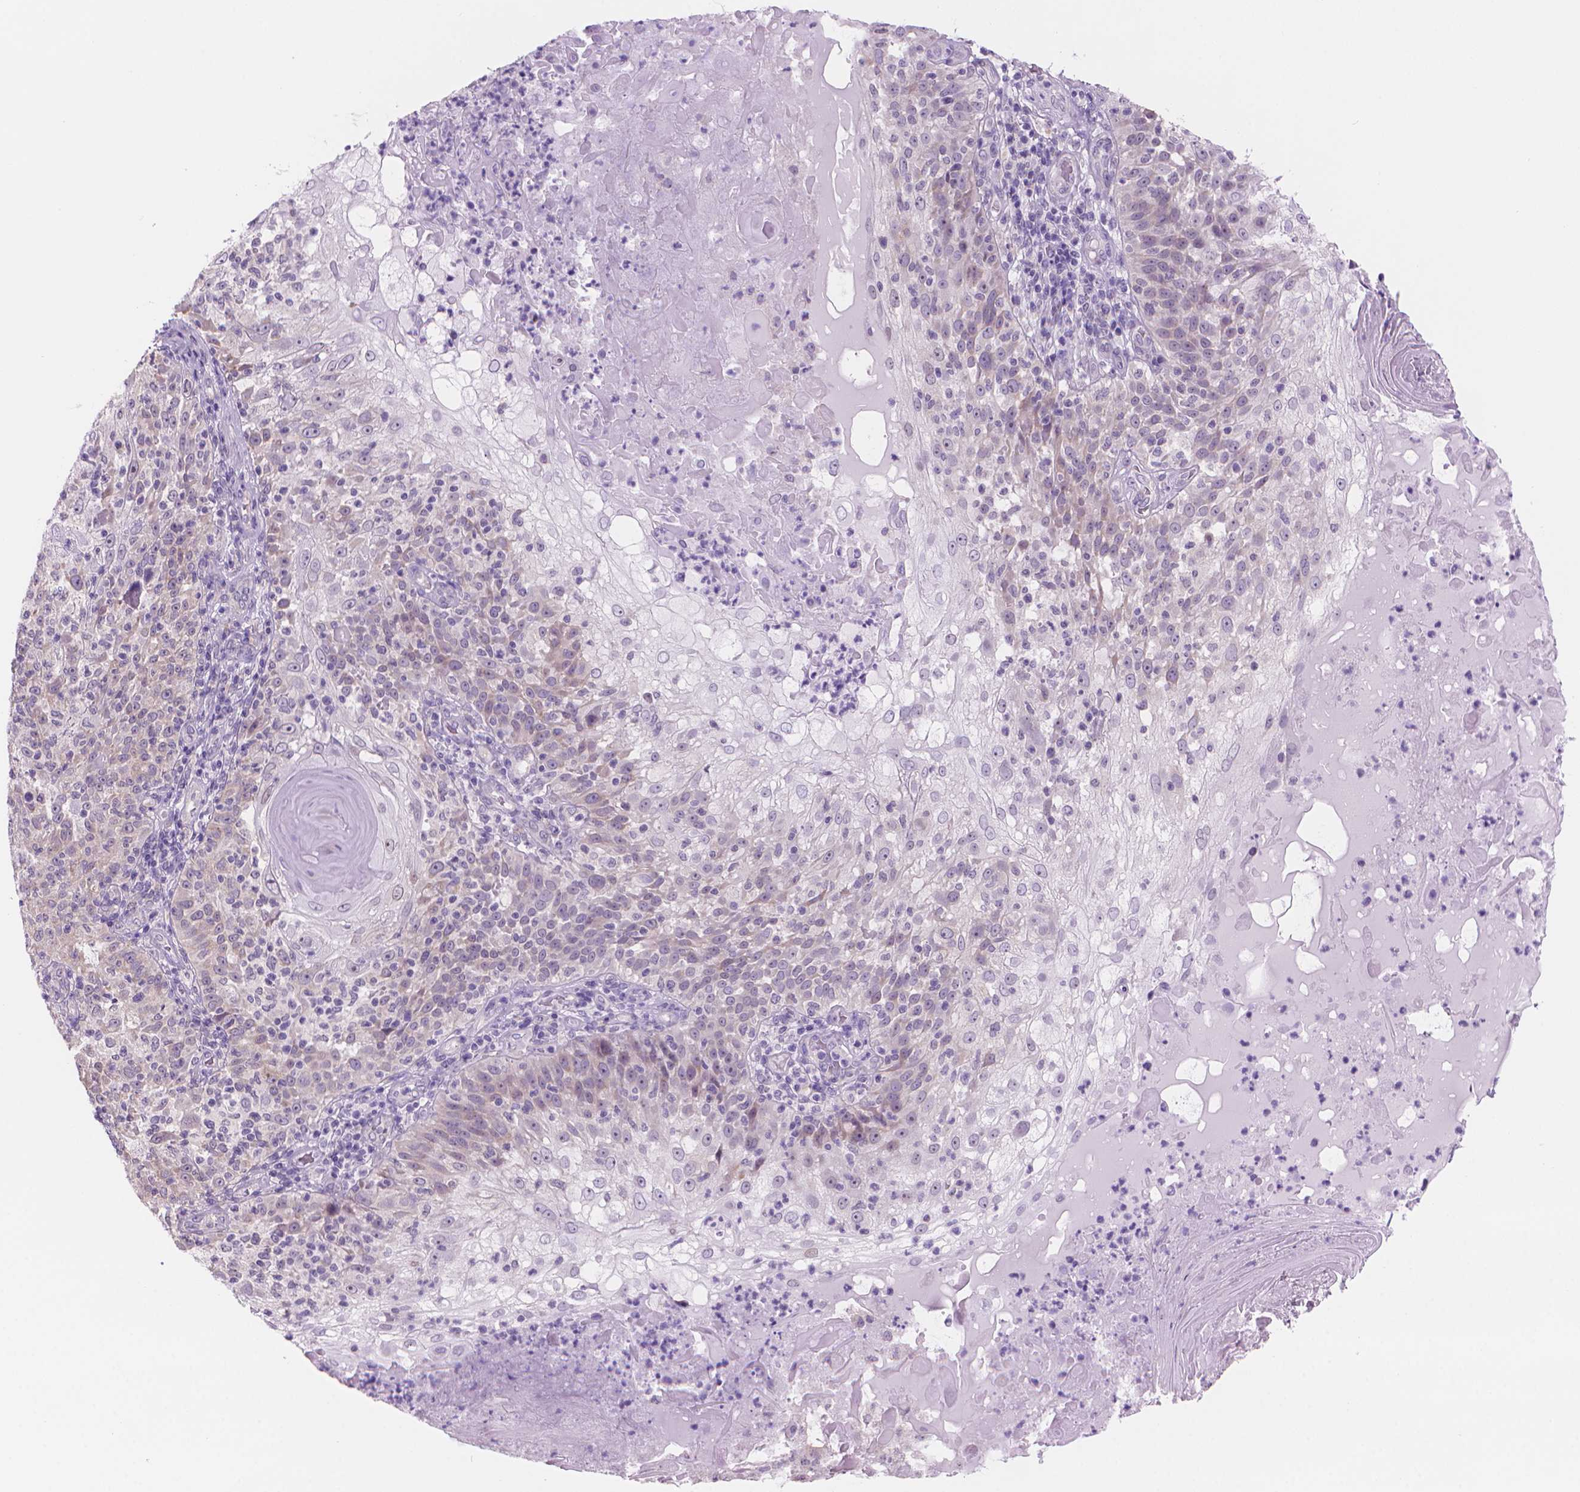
{"staining": {"intensity": "weak", "quantity": "<25%", "location": "cytoplasmic/membranous"}, "tissue": "skin cancer", "cell_type": "Tumor cells", "image_type": "cancer", "snomed": [{"axis": "morphology", "description": "Normal tissue, NOS"}, {"axis": "morphology", "description": "Squamous cell carcinoma, NOS"}, {"axis": "topography", "description": "Skin"}], "caption": "The photomicrograph exhibits no staining of tumor cells in skin cancer (squamous cell carcinoma). The staining is performed using DAB (3,3'-diaminobenzidine) brown chromogen with nuclei counter-stained in using hematoxylin.", "gene": "ENSG00000187186", "patient": {"sex": "female", "age": 83}}